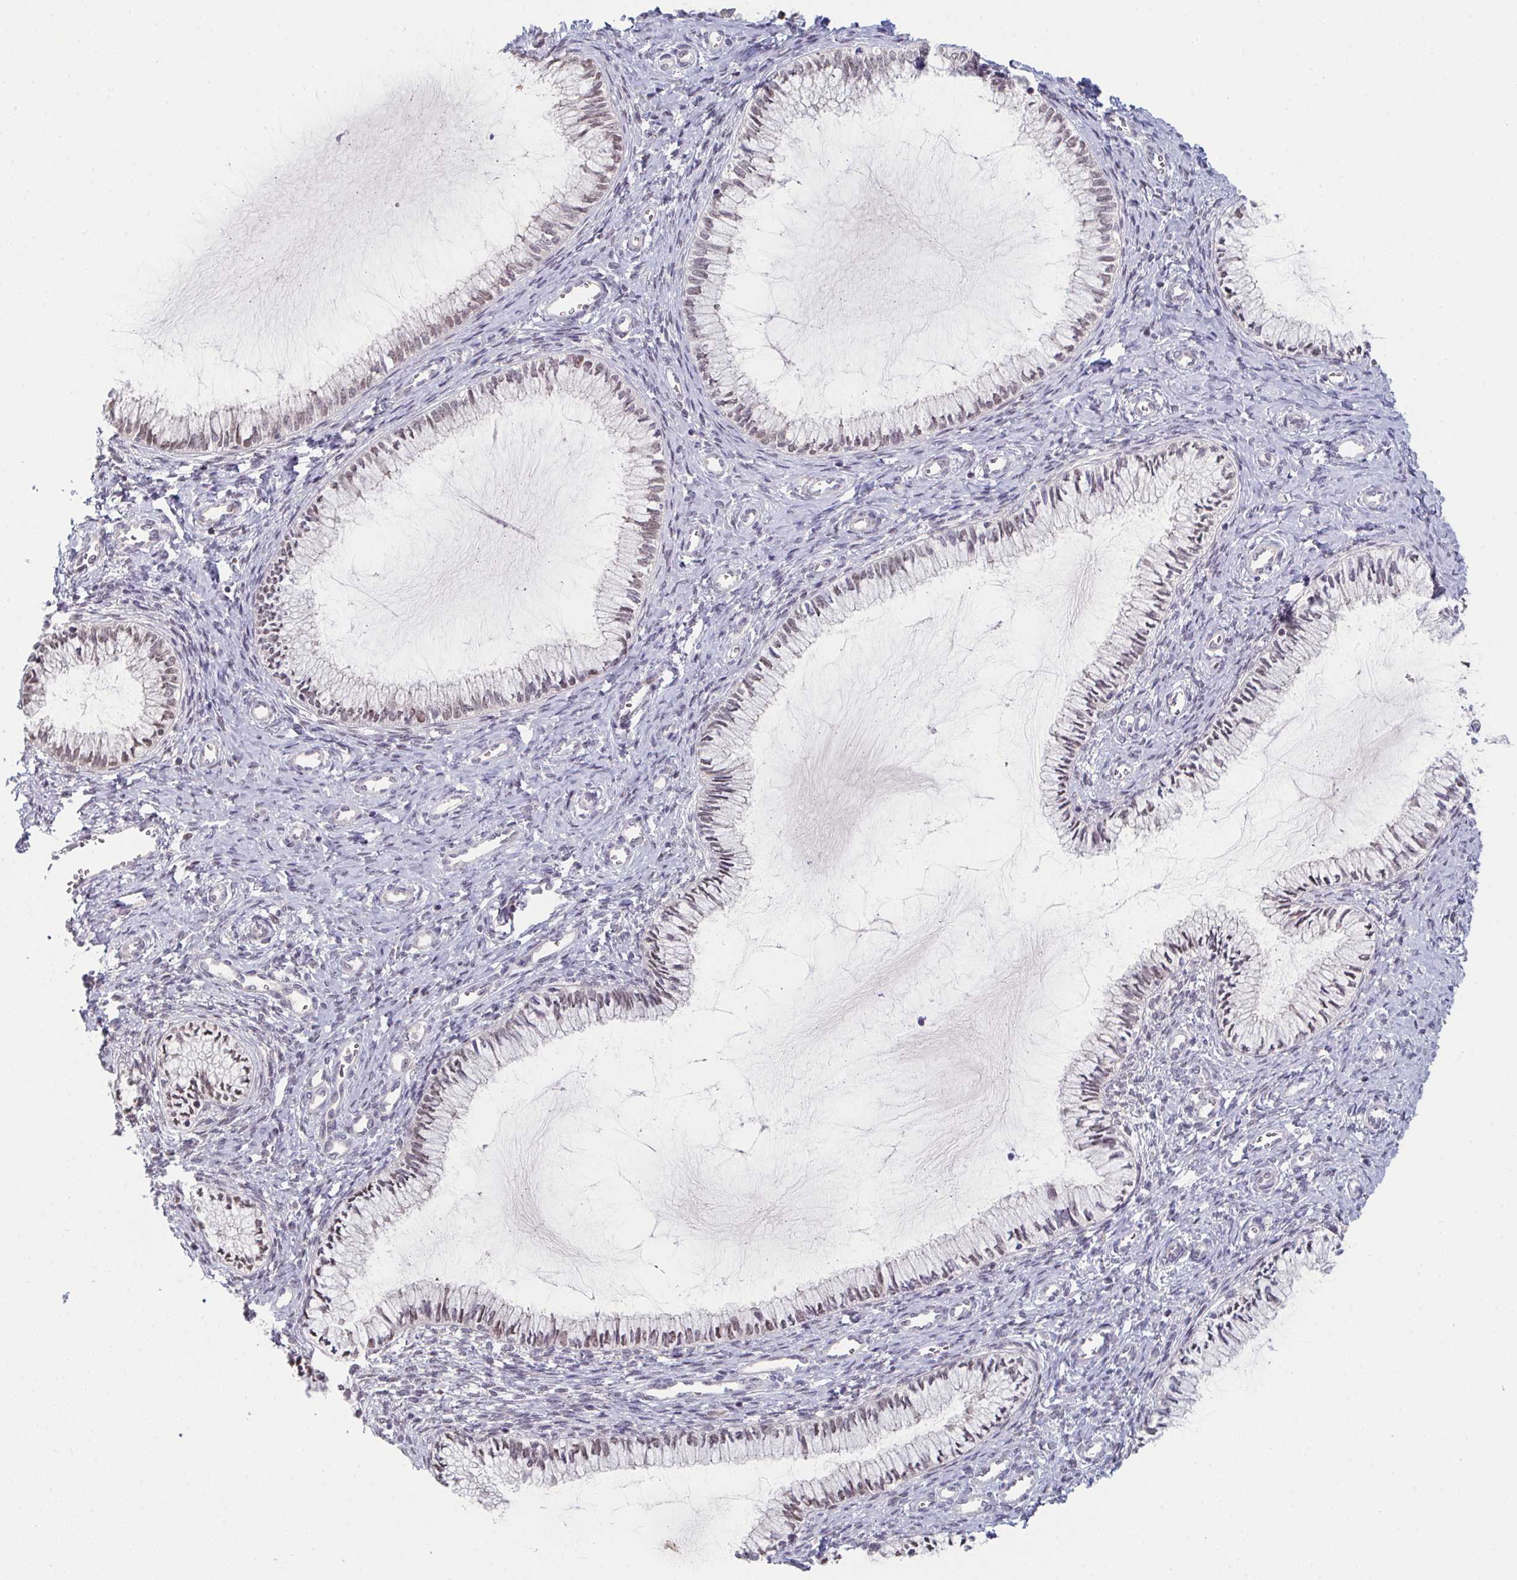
{"staining": {"intensity": "negative", "quantity": "none", "location": "none"}, "tissue": "cervix", "cell_type": "Glandular cells", "image_type": "normal", "snomed": [{"axis": "morphology", "description": "Normal tissue, NOS"}, {"axis": "topography", "description": "Cervix"}], "caption": "Immunohistochemistry (IHC) of unremarkable human cervix exhibits no positivity in glandular cells. The staining is performed using DAB brown chromogen with nuclei counter-stained in using hematoxylin.", "gene": "ZNF214", "patient": {"sex": "female", "age": 24}}